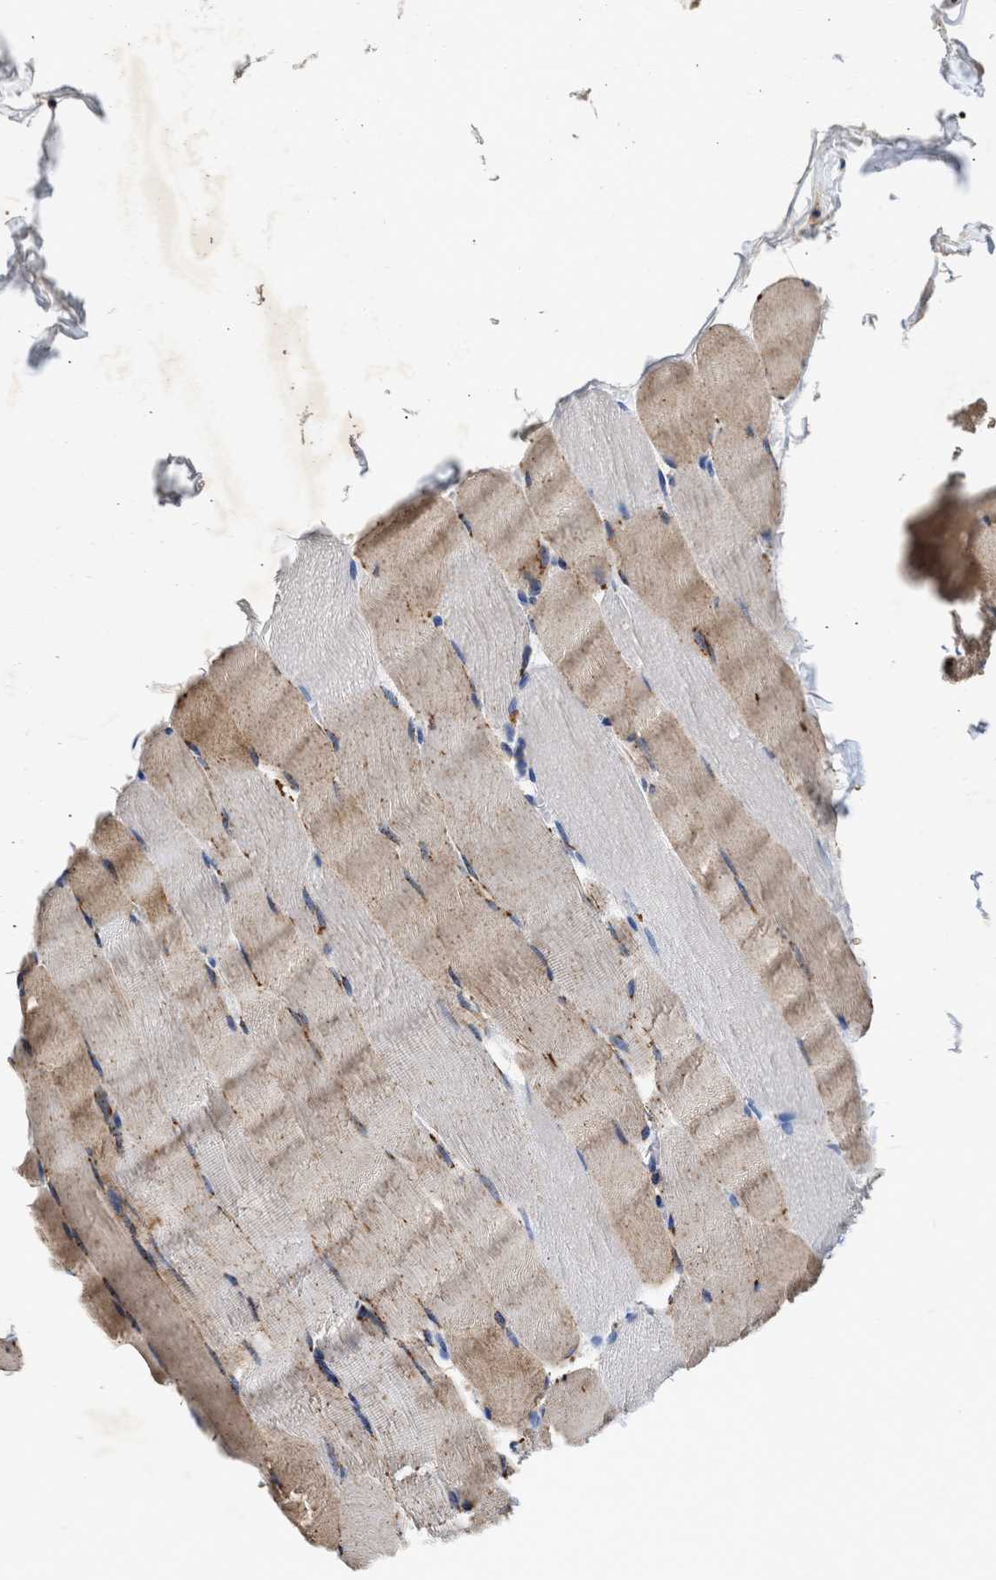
{"staining": {"intensity": "moderate", "quantity": ">75%", "location": "cytoplasmic/membranous"}, "tissue": "skeletal muscle", "cell_type": "Myocytes", "image_type": "normal", "snomed": [{"axis": "morphology", "description": "Normal tissue, NOS"}, {"axis": "topography", "description": "Skeletal muscle"}], "caption": "Moderate cytoplasmic/membranous staining is seen in about >75% of myocytes in benign skeletal muscle. (IHC, brightfield microscopy, high magnification).", "gene": "KCNQ4", "patient": {"sex": "male", "age": 62}}